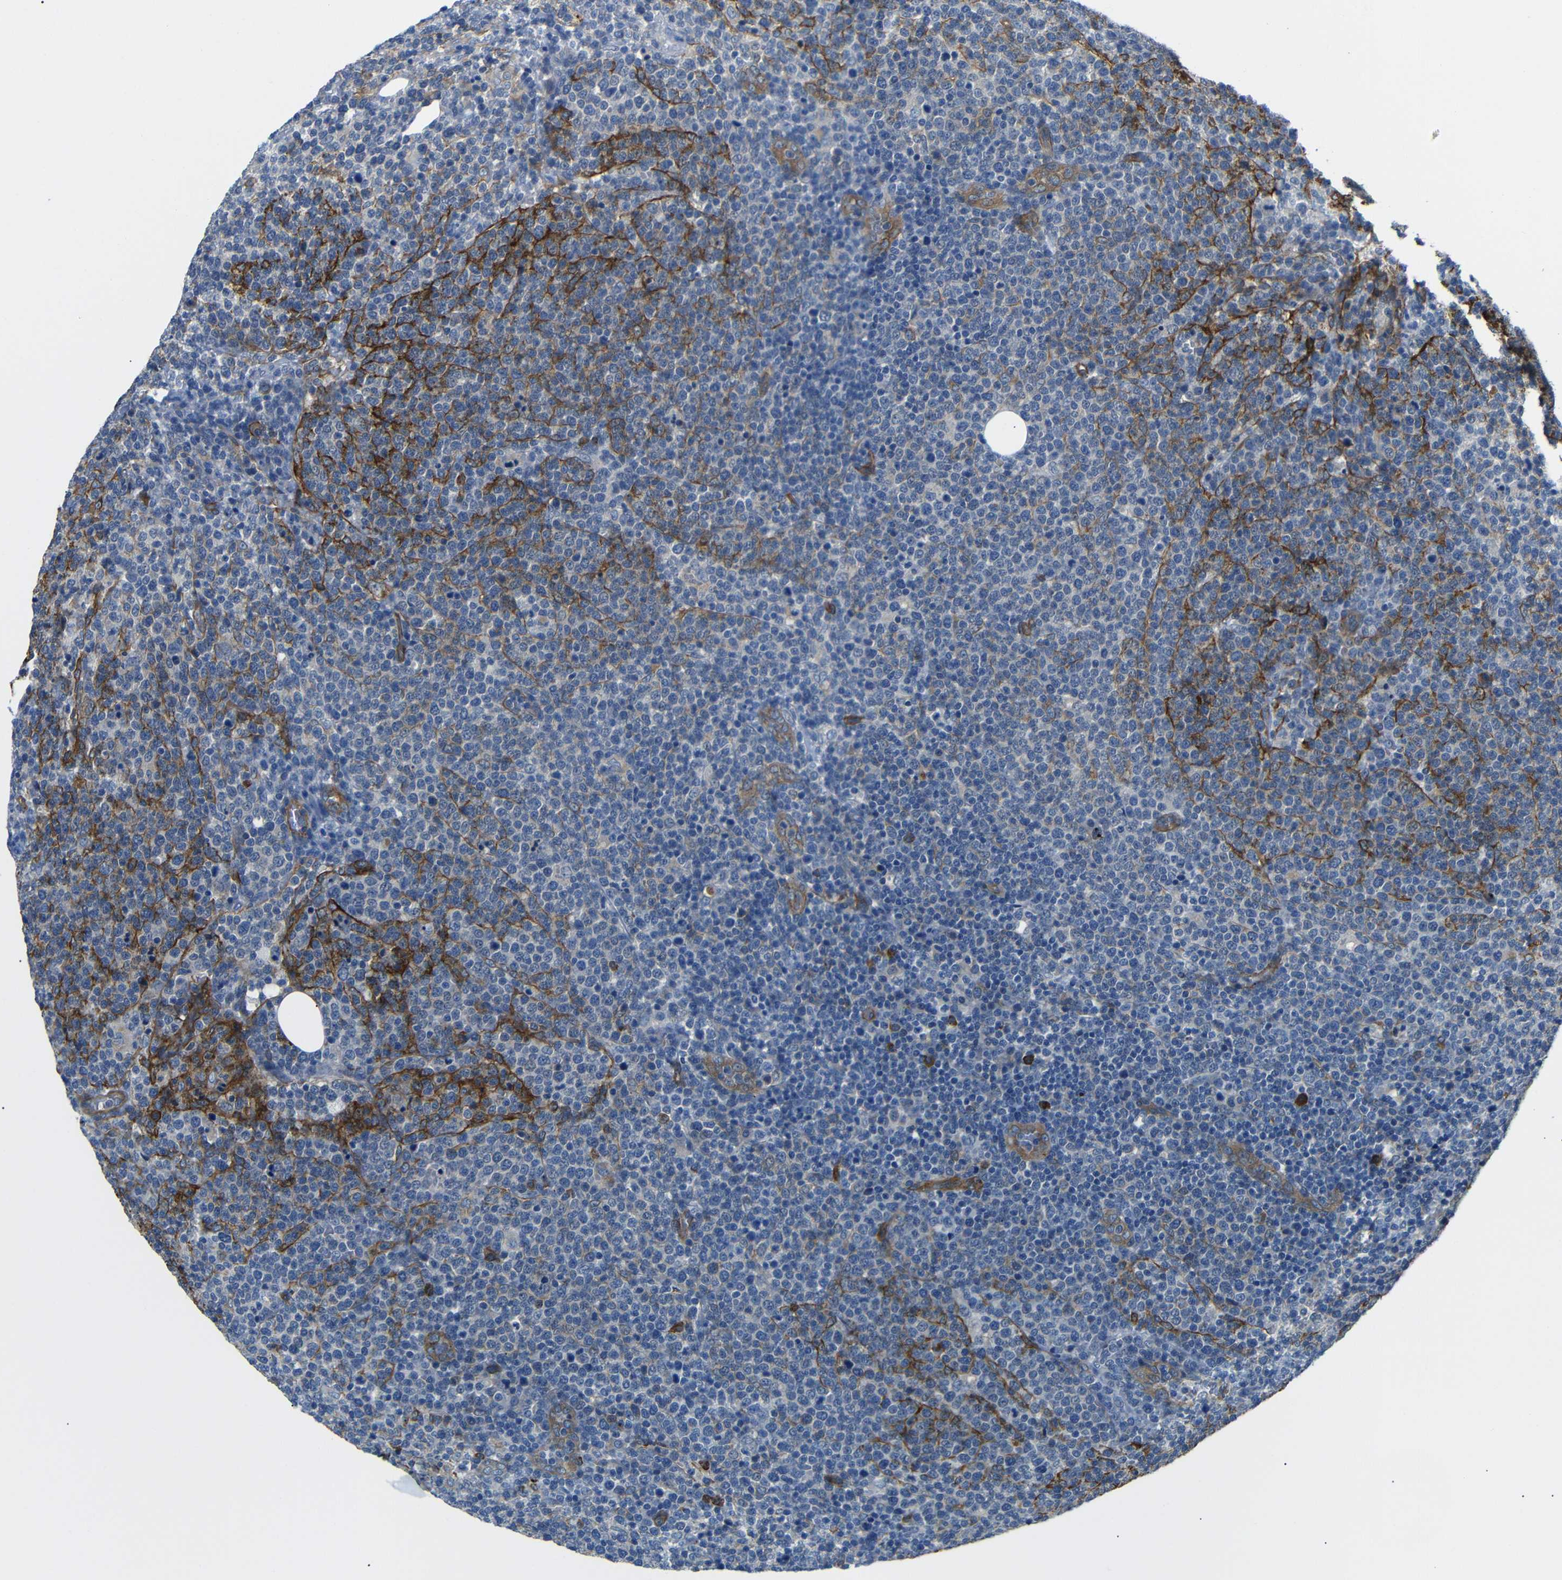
{"staining": {"intensity": "negative", "quantity": "none", "location": "none"}, "tissue": "lymphoma", "cell_type": "Tumor cells", "image_type": "cancer", "snomed": [{"axis": "morphology", "description": "Malignant lymphoma, non-Hodgkin's type, High grade"}, {"axis": "topography", "description": "Lymph node"}], "caption": "The histopathology image displays no staining of tumor cells in high-grade malignant lymphoma, non-Hodgkin's type.", "gene": "MYO1B", "patient": {"sex": "male", "age": 61}}